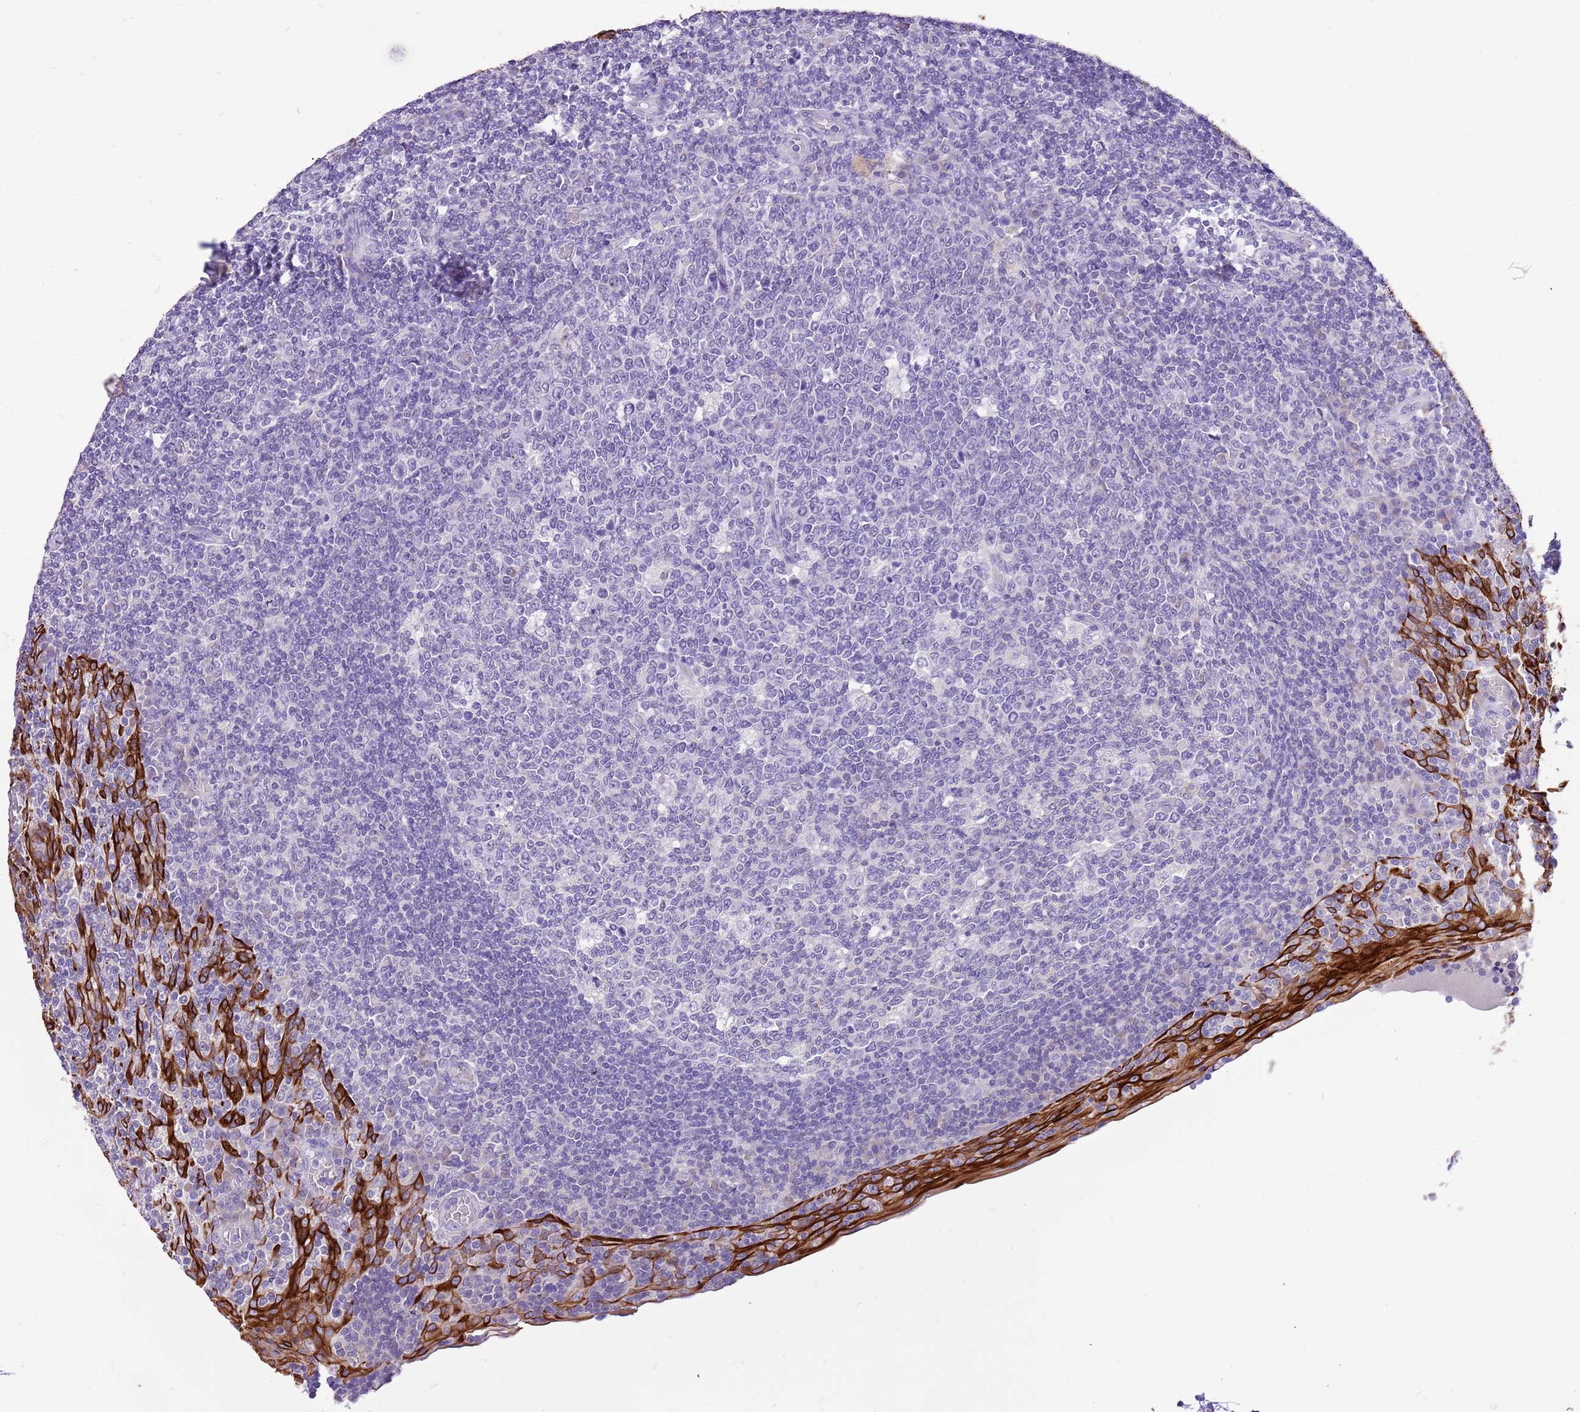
{"staining": {"intensity": "negative", "quantity": "none", "location": "none"}, "tissue": "tonsil", "cell_type": "Germinal center cells", "image_type": "normal", "snomed": [{"axis": "morphology", "description": "Normal tissue, NOS"}, {"axis": "topography", "description": "Tonsil"}], "caption": "Germinal center cells are negative for protein expression in unremarkable human tonsil. (Stains: DAB (3,3'-diaminobenzidine) immunohistochemistry with hematoxylin counter stain, Microscopy: brightfield microscopy at high magnification).", "gene": "R3HDM4", "patient": {"sex": "female", "age": 19}}